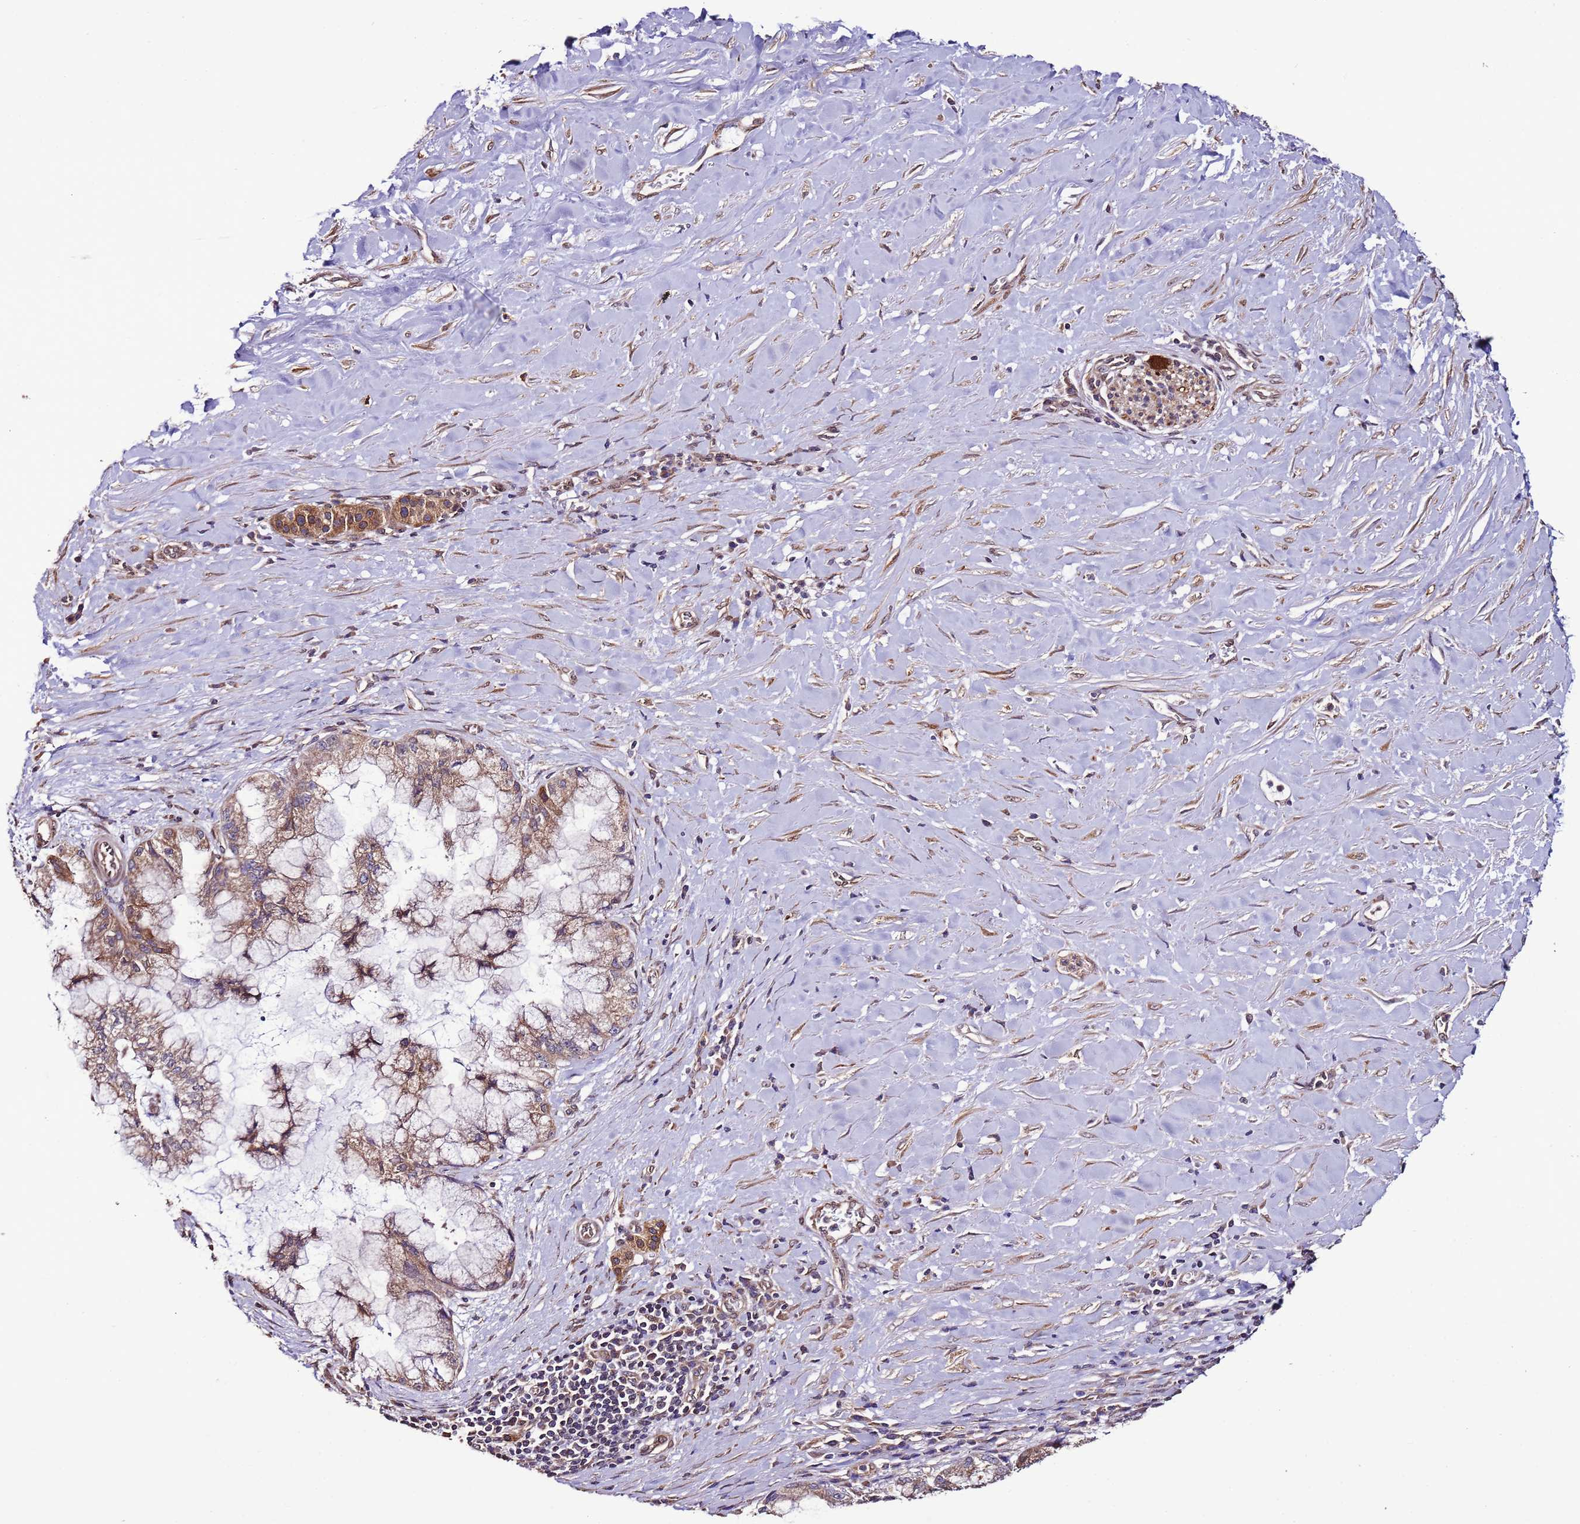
{"staining": {"intensity": "moderate", "quantity": ">75%", "location": "cytoplasmic/membranous"}, "tissue": "pancreatic cancer", "cell_type": "Tumor cells", "image_type": "cancer", "snomed": [{"axis": "morphology", "description": "Adenocarcinoma, NOS"}, {"axis": "topography", "description": "Pancreas"}], "caption": "Immunohistochemistry of pancreatic adenocarcinoma demonstrates medium levels of moderate cytoplasmic/membranous expression in about >75% of tumor cells. (DAB (3,3'-diaminobenzidine) IHC, brown staining for protein, blue staining for nuclei).", "gene": "SLC41A3", "patient": {"sex": "male", "age": 73}}